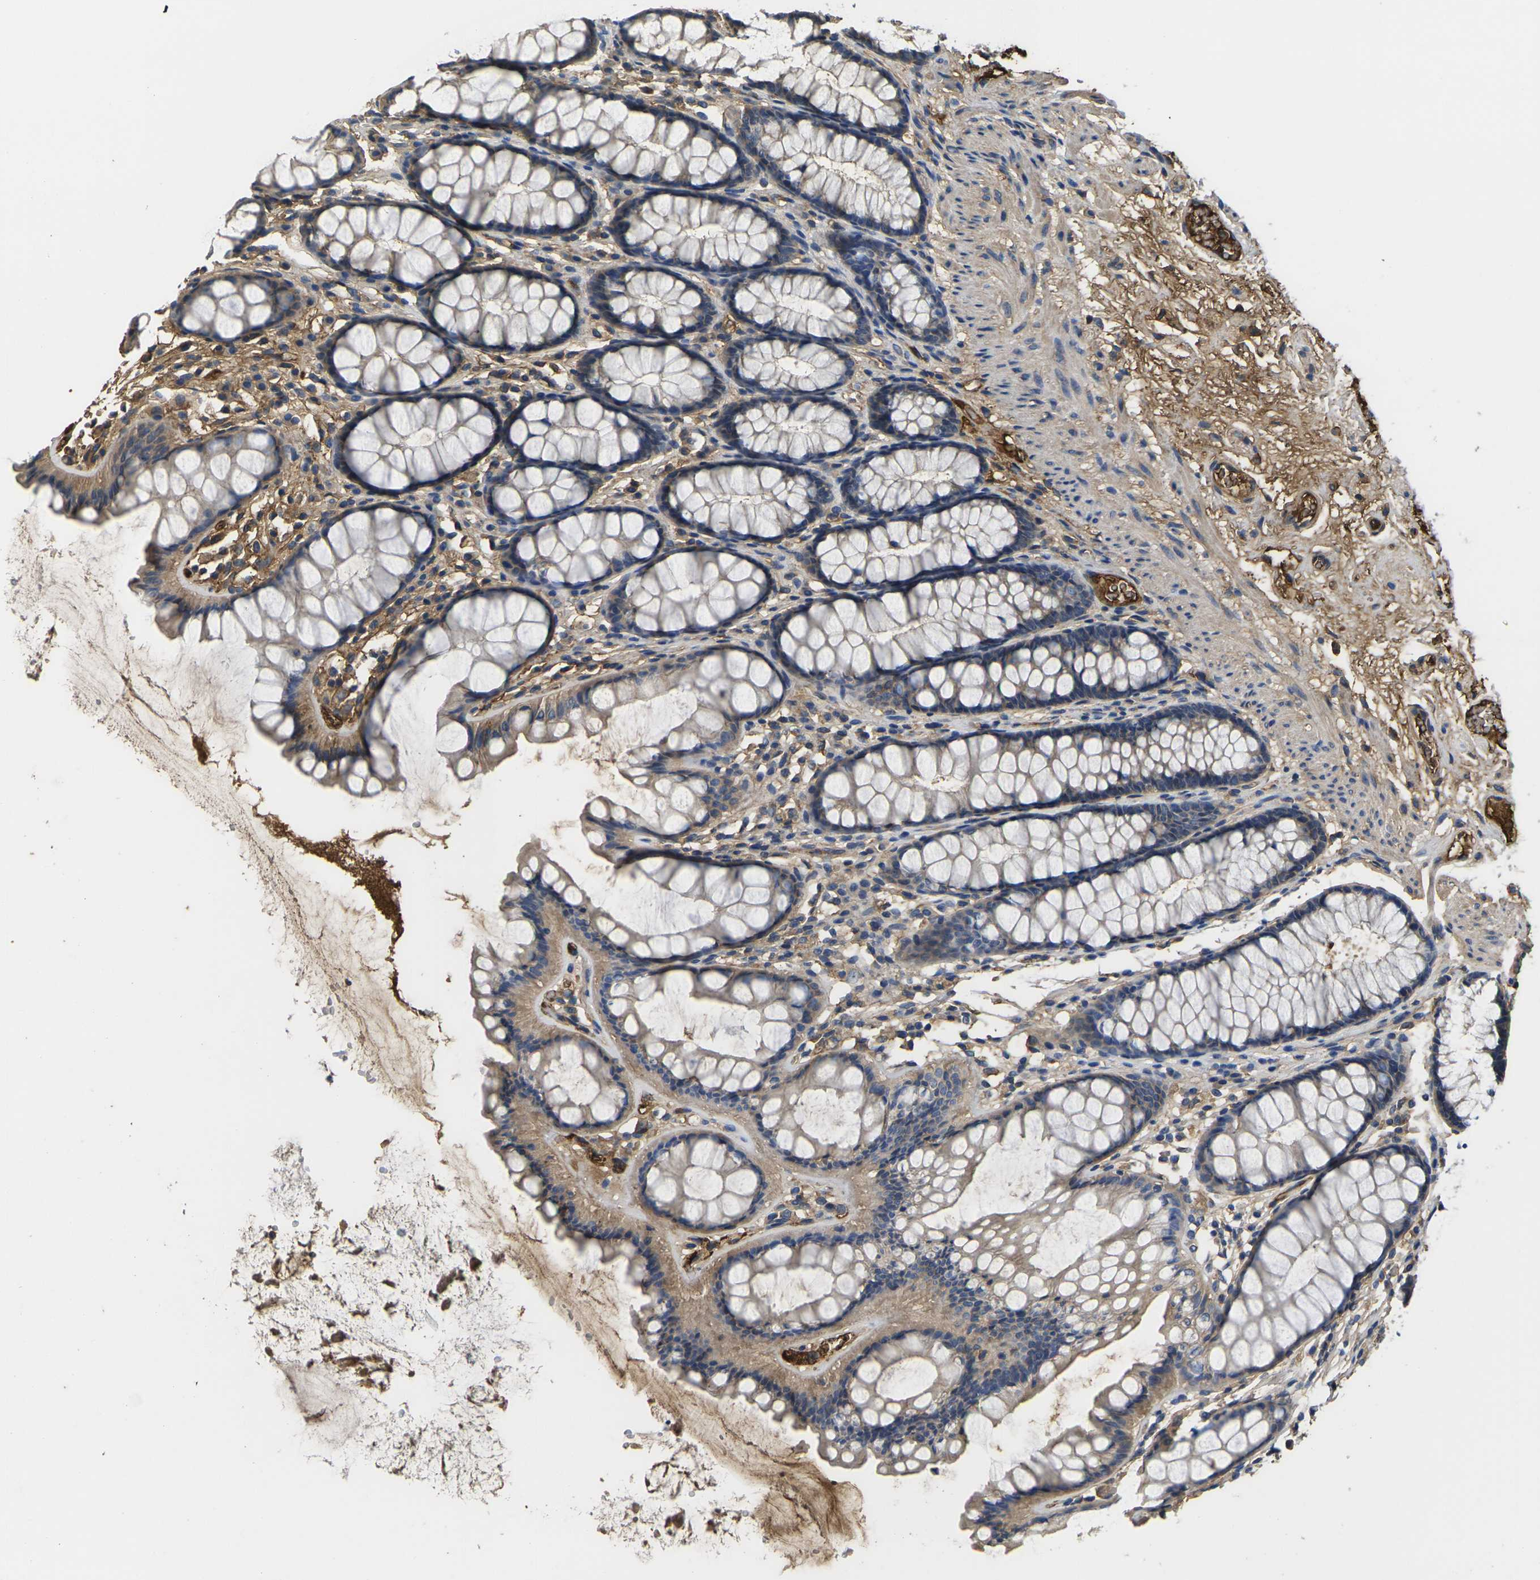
{"staining": {"intensity": "moderate", "quantity": ">75%", "location": "cytoplasmic/membranous"}, "tissue": "colon", "cell_type": "Endothelial cells", "image_type": "normal", "snomed": [{"axis": "morphology", "description": "Normal tissue, NOS"}, {"axis": "topography", "description": "Colon"}], "caption": "IHC of benign colon shows medium levels of moderate cytoplasmic/membranous expression in approximately >75% of endothelial cells. The protein of interest is shown in brown color, while the nuclei are stained blue.", "gene": "HSPG2", "patient": {"sex": "female", "age": 55}}